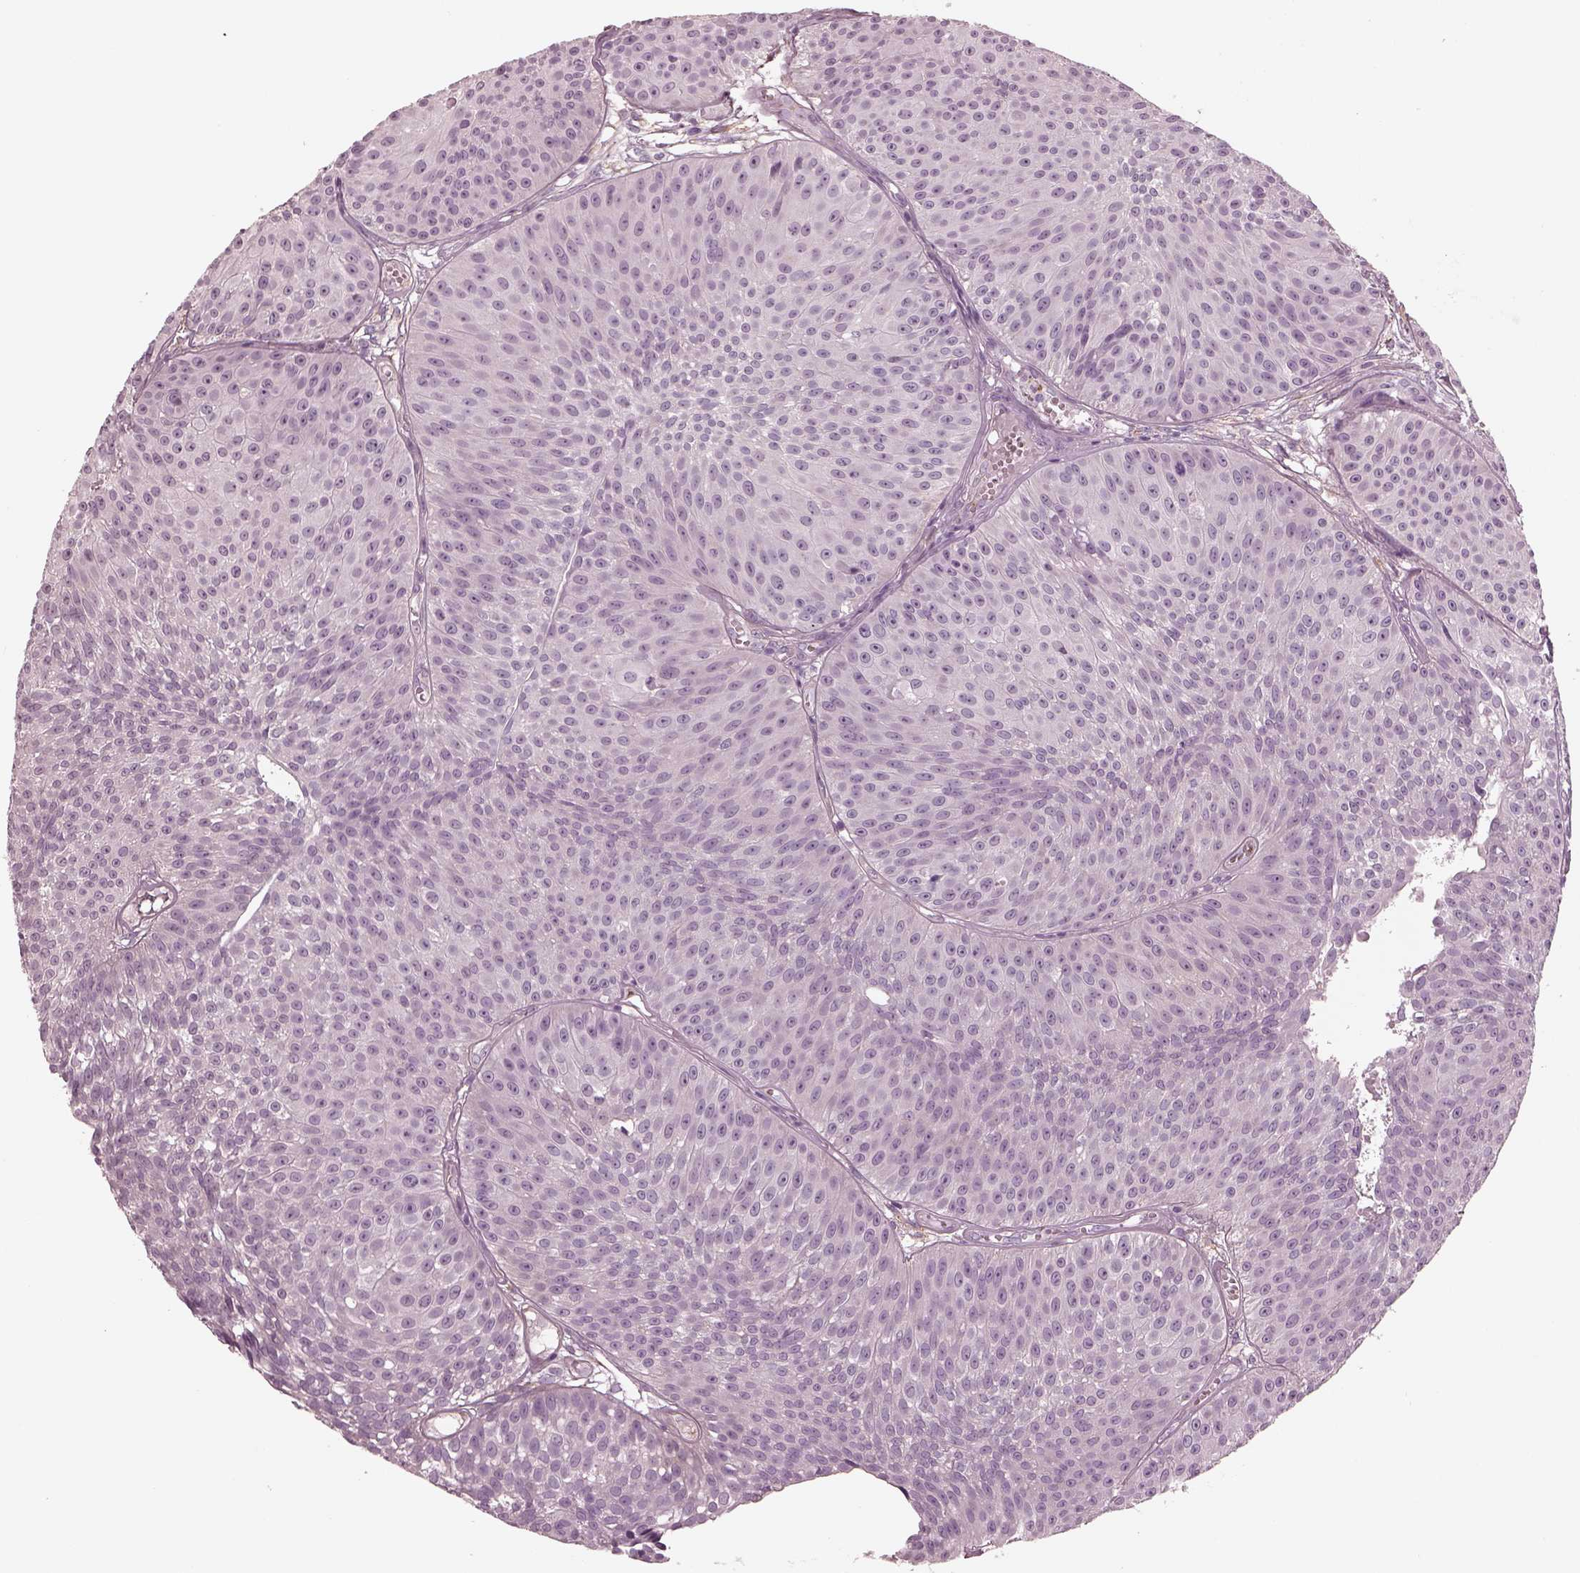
{"staining": {"intensity": "negative", "quantity": "none", "location": "none"}, "tissue": "urothelial cancer", "cell_type": "Tumor cells", "image_type": "cancer", "snomed": [{"axis": "morphology", "description": "Urothelial carcinoma, Low grade"}, {"axis": "topography", "description": "Urinary bladder"}], "caption": "IHC histopathology image of neoplastic tissue: urothelial carcinoma (low-grade) stained with DAB (3,3'-diaminobenzidine) demonstrates no significant protein staining in tumor cells.", "gene": "EIF4E1B", "patient": {"sex": "male", "age": 63}}